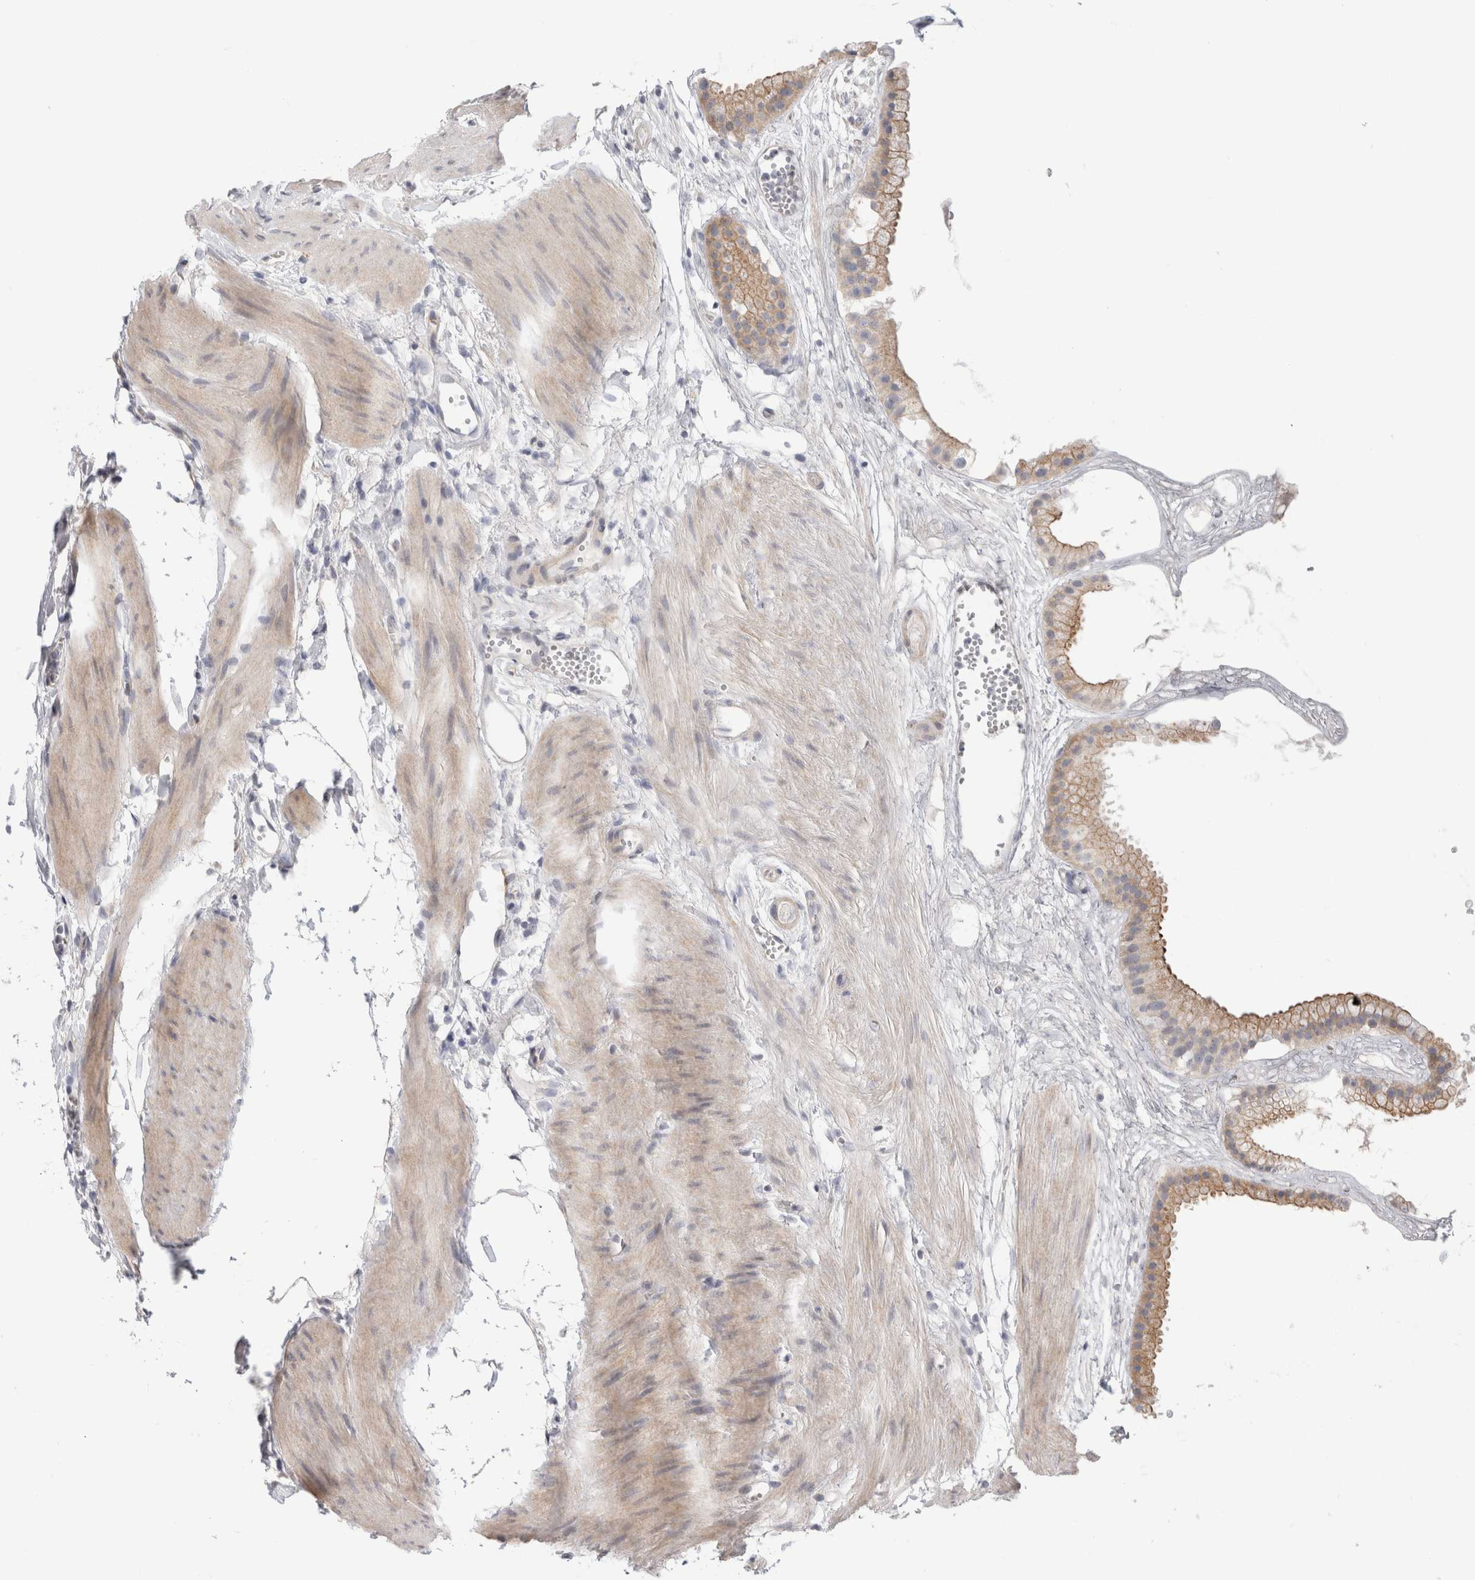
{"staining": {"intensity": "moderate", "quantity": "25%-75%", "location": "cytoplasmic/membranous"}, "tissue": "gallbladder", "cell_type": "Glandular cells", "image_type": "normal", "snomed": [{"axis": "morphology", "description": "Normal tissue, NOS"}, {"axis": "topography", "description": "Gallbladder"}], "caption": "High-magnification brightfield microscopy of benign gallbladder stained with DAB (3,3'-diaminobenzidine) (brown) and counterstained with hematoxylin (blue). glandular cells exhibit moderate cytoplasmic/membranous positivity is seen in about25%-75% of cells.", "gene": "AFP", "patient": {"sex": "female", "age": 64}}